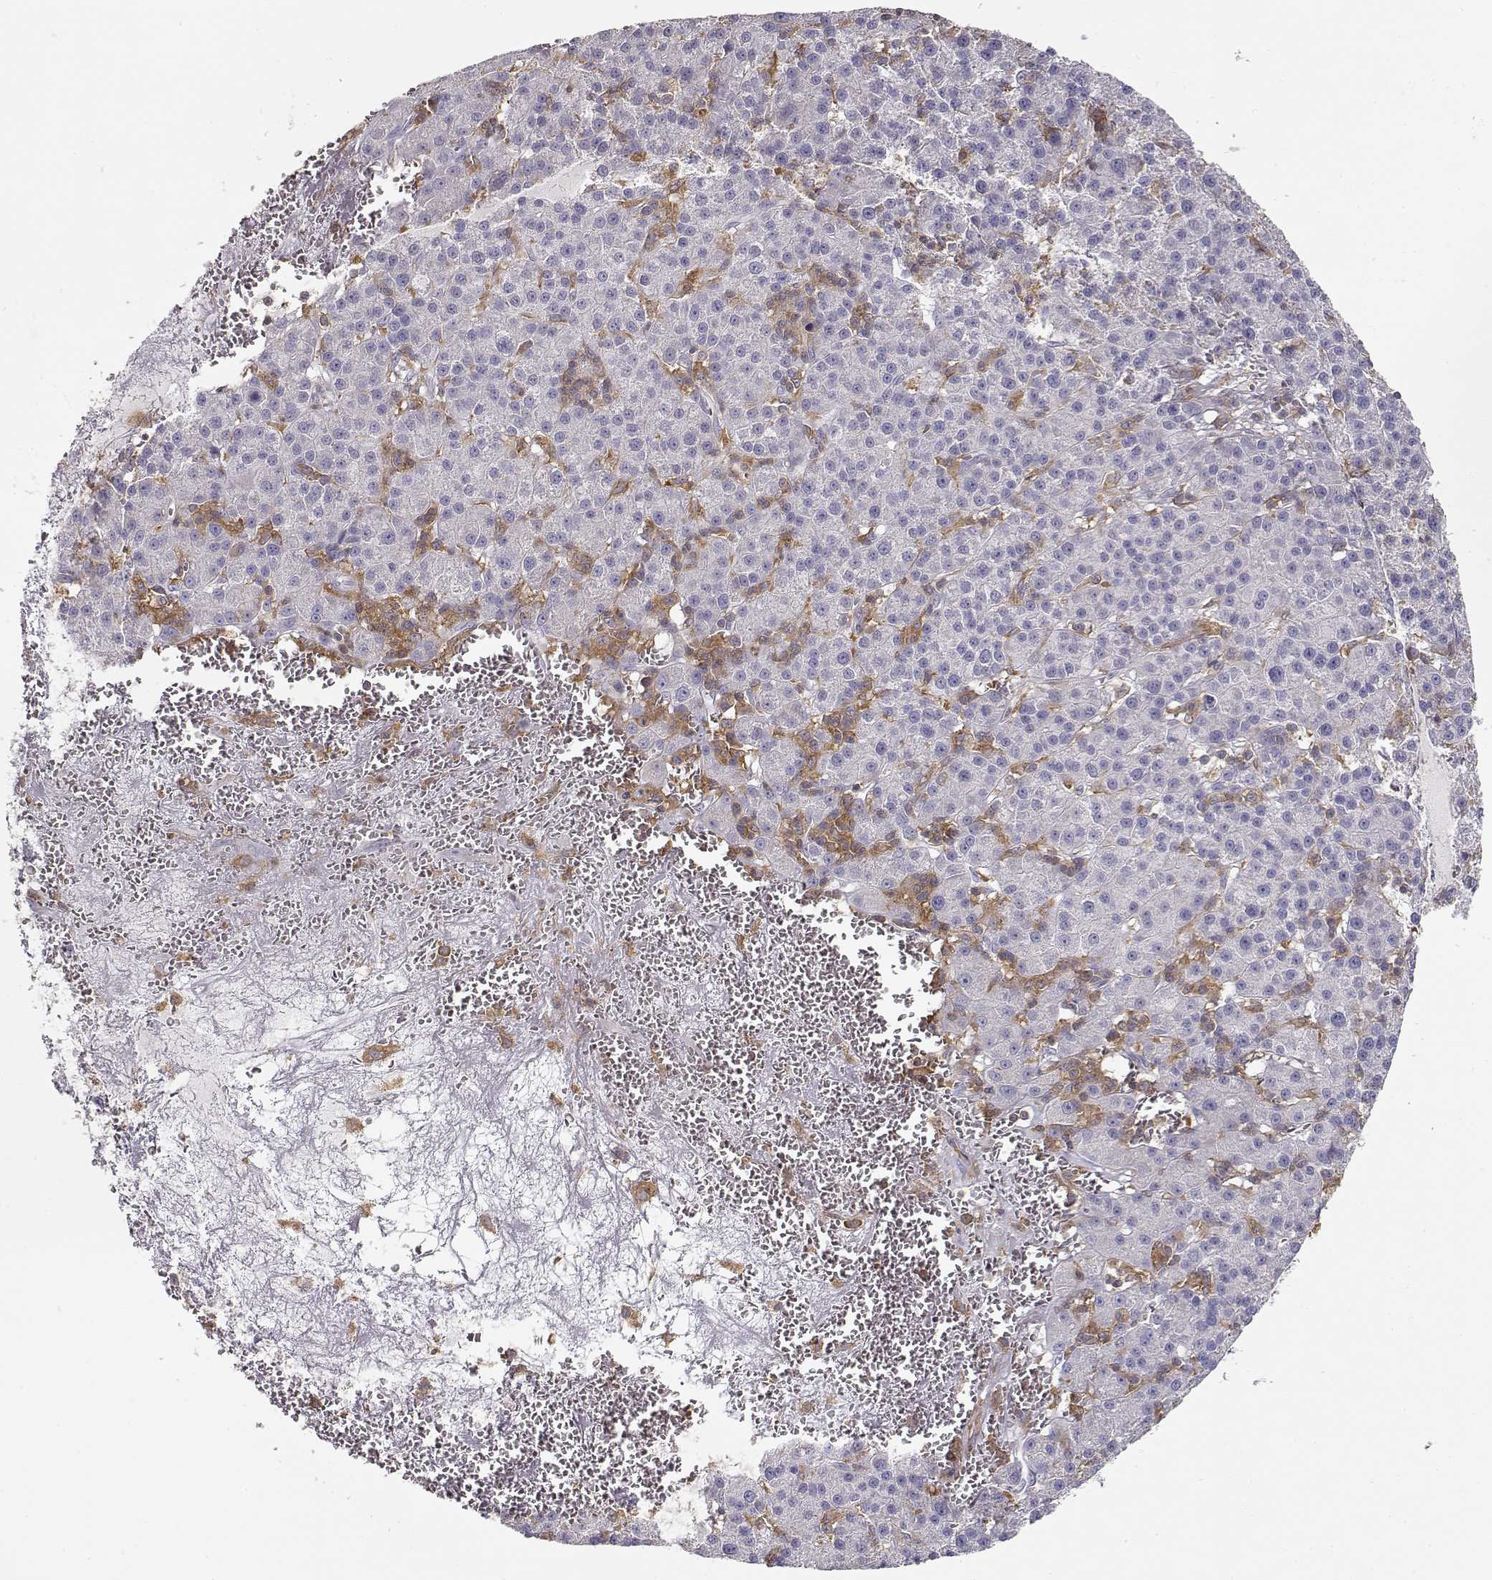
{"staining": {"intensity": "negative", "quantity": "none", "location": "none"}, "tissue": "liver cancer", "cell_type": "Tumor cells", "image_type": "cancer", "snomed": [{"axis": "morphology", "description": "Carcinoma, Hepatocellular, NOS"}, {"axis": "topography", "description": "Liver"}], "caption": "A high-resolution histopathology image shows IHC staining of liver cancer (hepatocellular carcinoma), which demonstrates no significant expression in tumor cells. (Stains: DAB (3,3'-diaminobenzidine) immunohistochemistry (IHC) with hematoxylin counter stain, Microscopy: brightfield microscopy at high magnification).", "gene": "VAV1", "patient": {"sex": "female", "age": 60}}